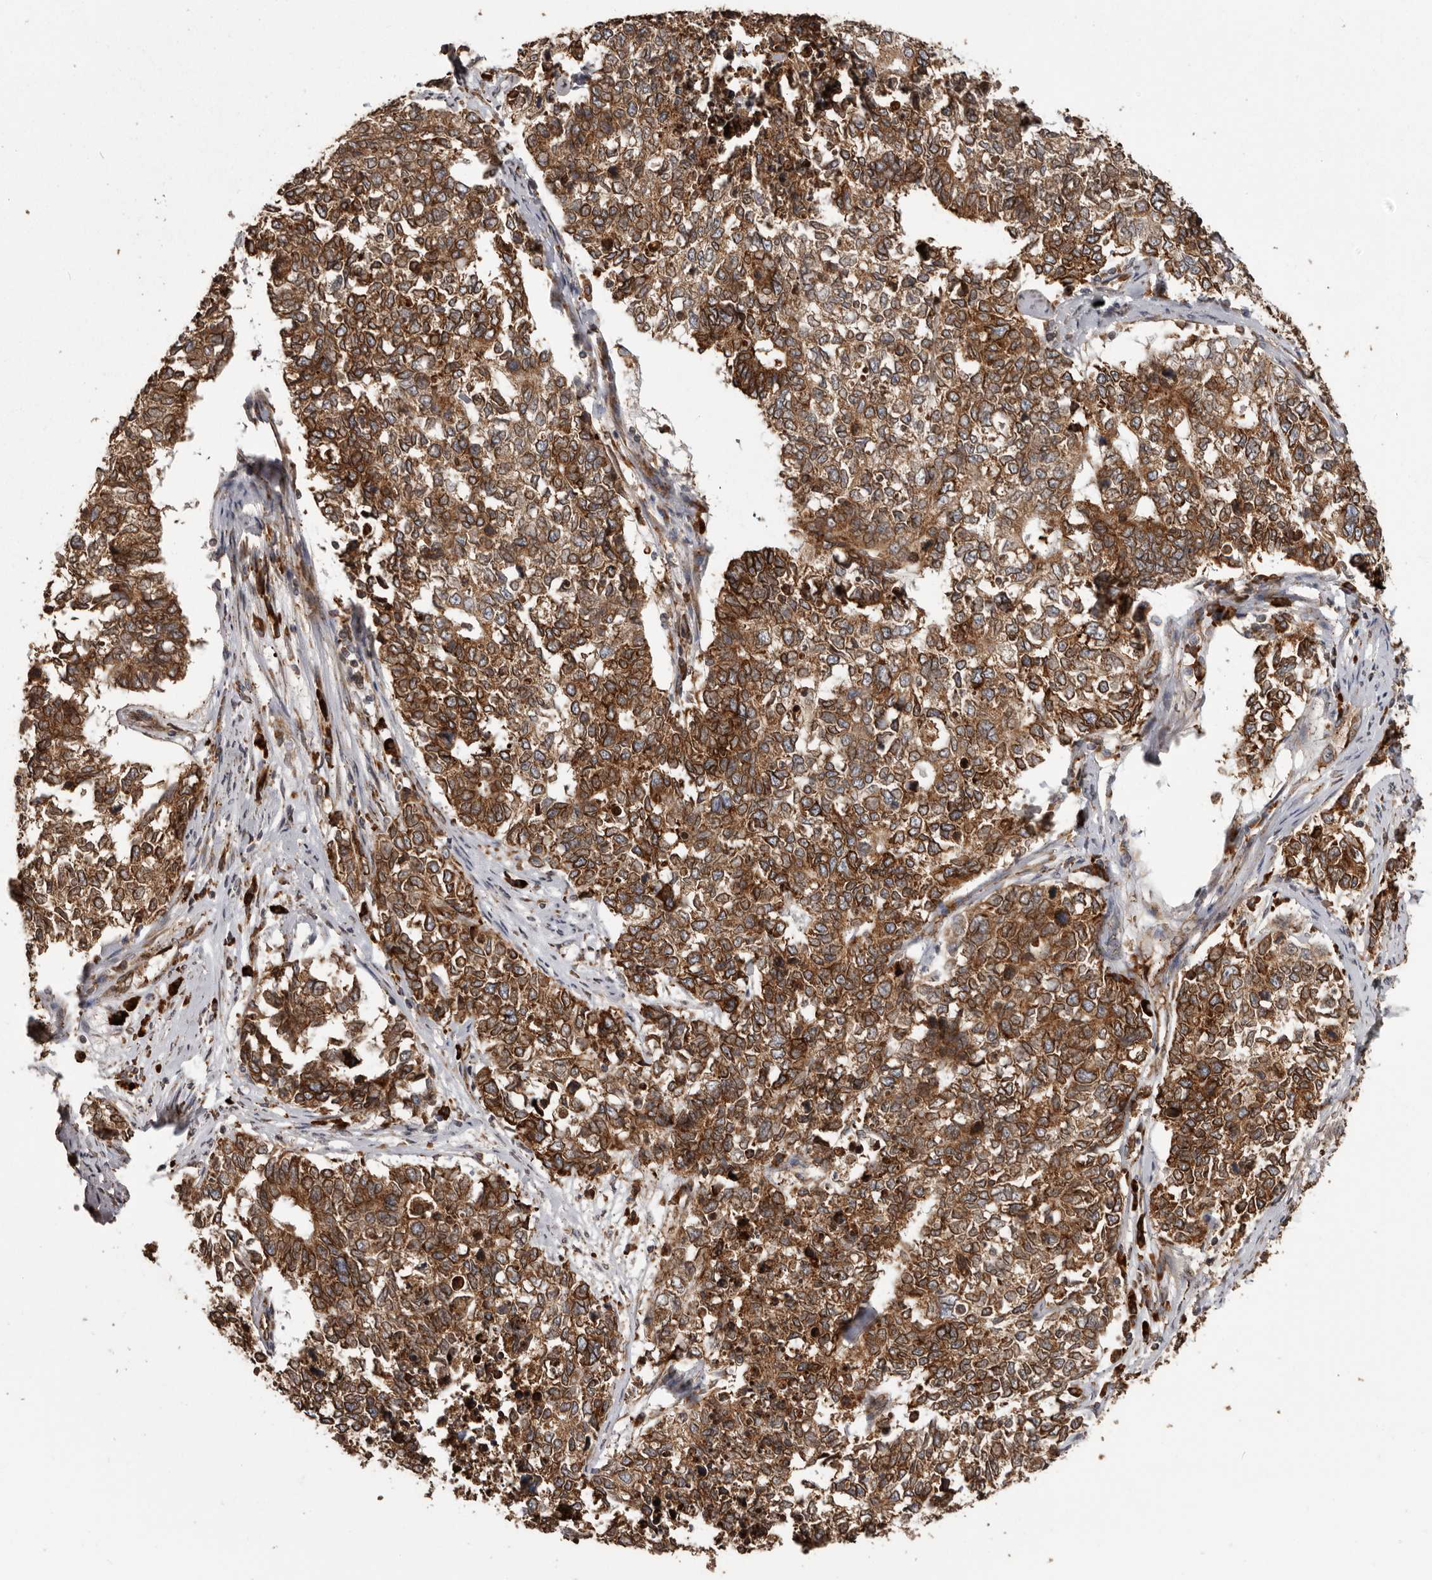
{"staining": {"intensity": "strong", "quantity": ">75%", "location": "cytoplasmic/membranous"}, "tissue": "cervical cancer", "cell_type": "Tumor cells", "image_type": "cancer", "snomed": [{"axis": "morphology", "description": "Squamous cell carcinoma, NOS"}, {"axis": "topography", "description": "Cervix"}], "caption": "The immunohistochemical stain shows strong cytoplasmic/membranous staining in tumor cells of cervical cancer tissue.", "gene": "NUP43", "patient": {"sex": "female", "age": 63}}